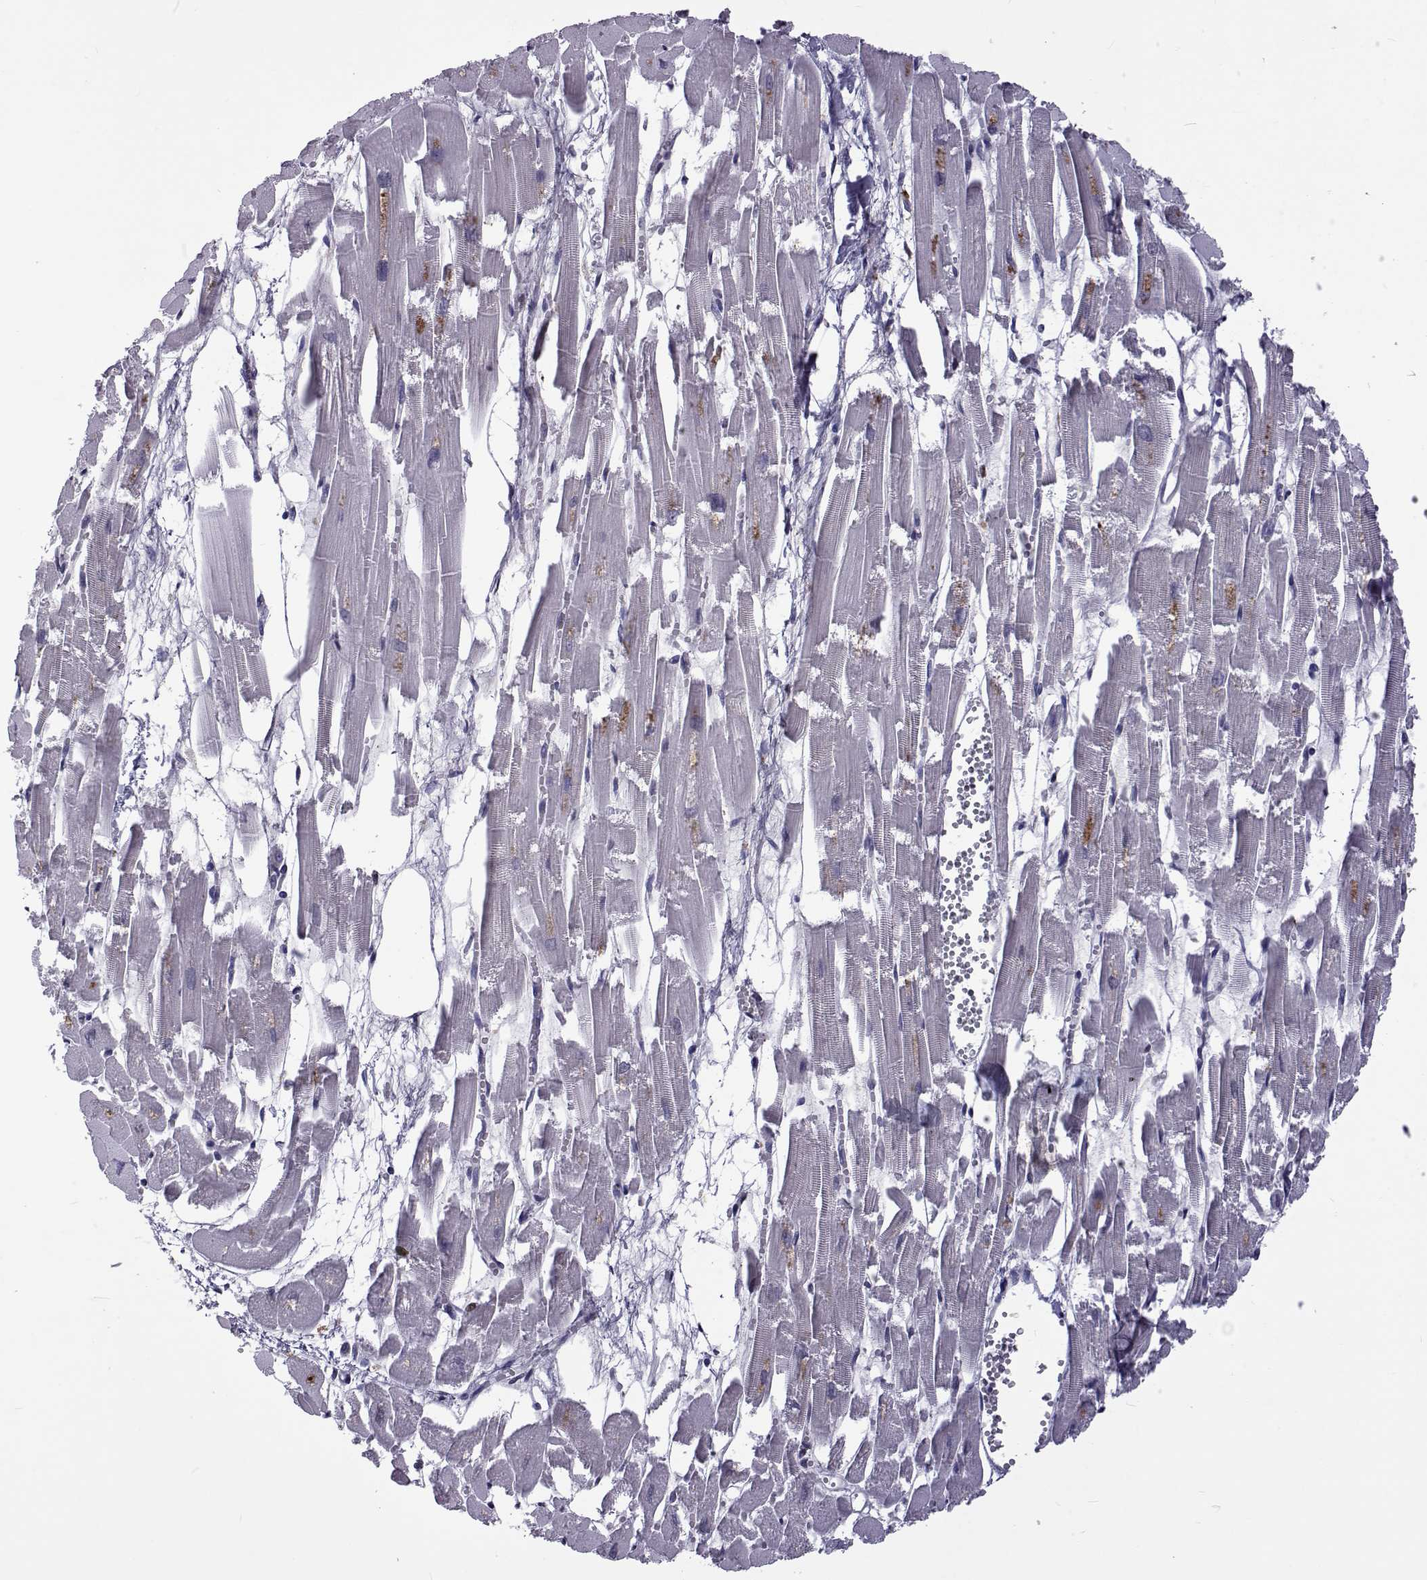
{"staining": {"intensity": "negative", "quantity": "none", "location": "none"}, "tissue": "heart muscle", "cell_type": "Cardiomyocytes", "image_type": "normal", "snomed": [{"axis": "morphology", "description": "Normal tissue, NOS"}, {"axis": "topography", "description": "Heart"}], "caption": "Immunohistochemical staining of benign heart muscle displays no significant positivity in cardiomyocytes.", "gene": "TCF15", "patient": {"sex": "female", "age": 52}}